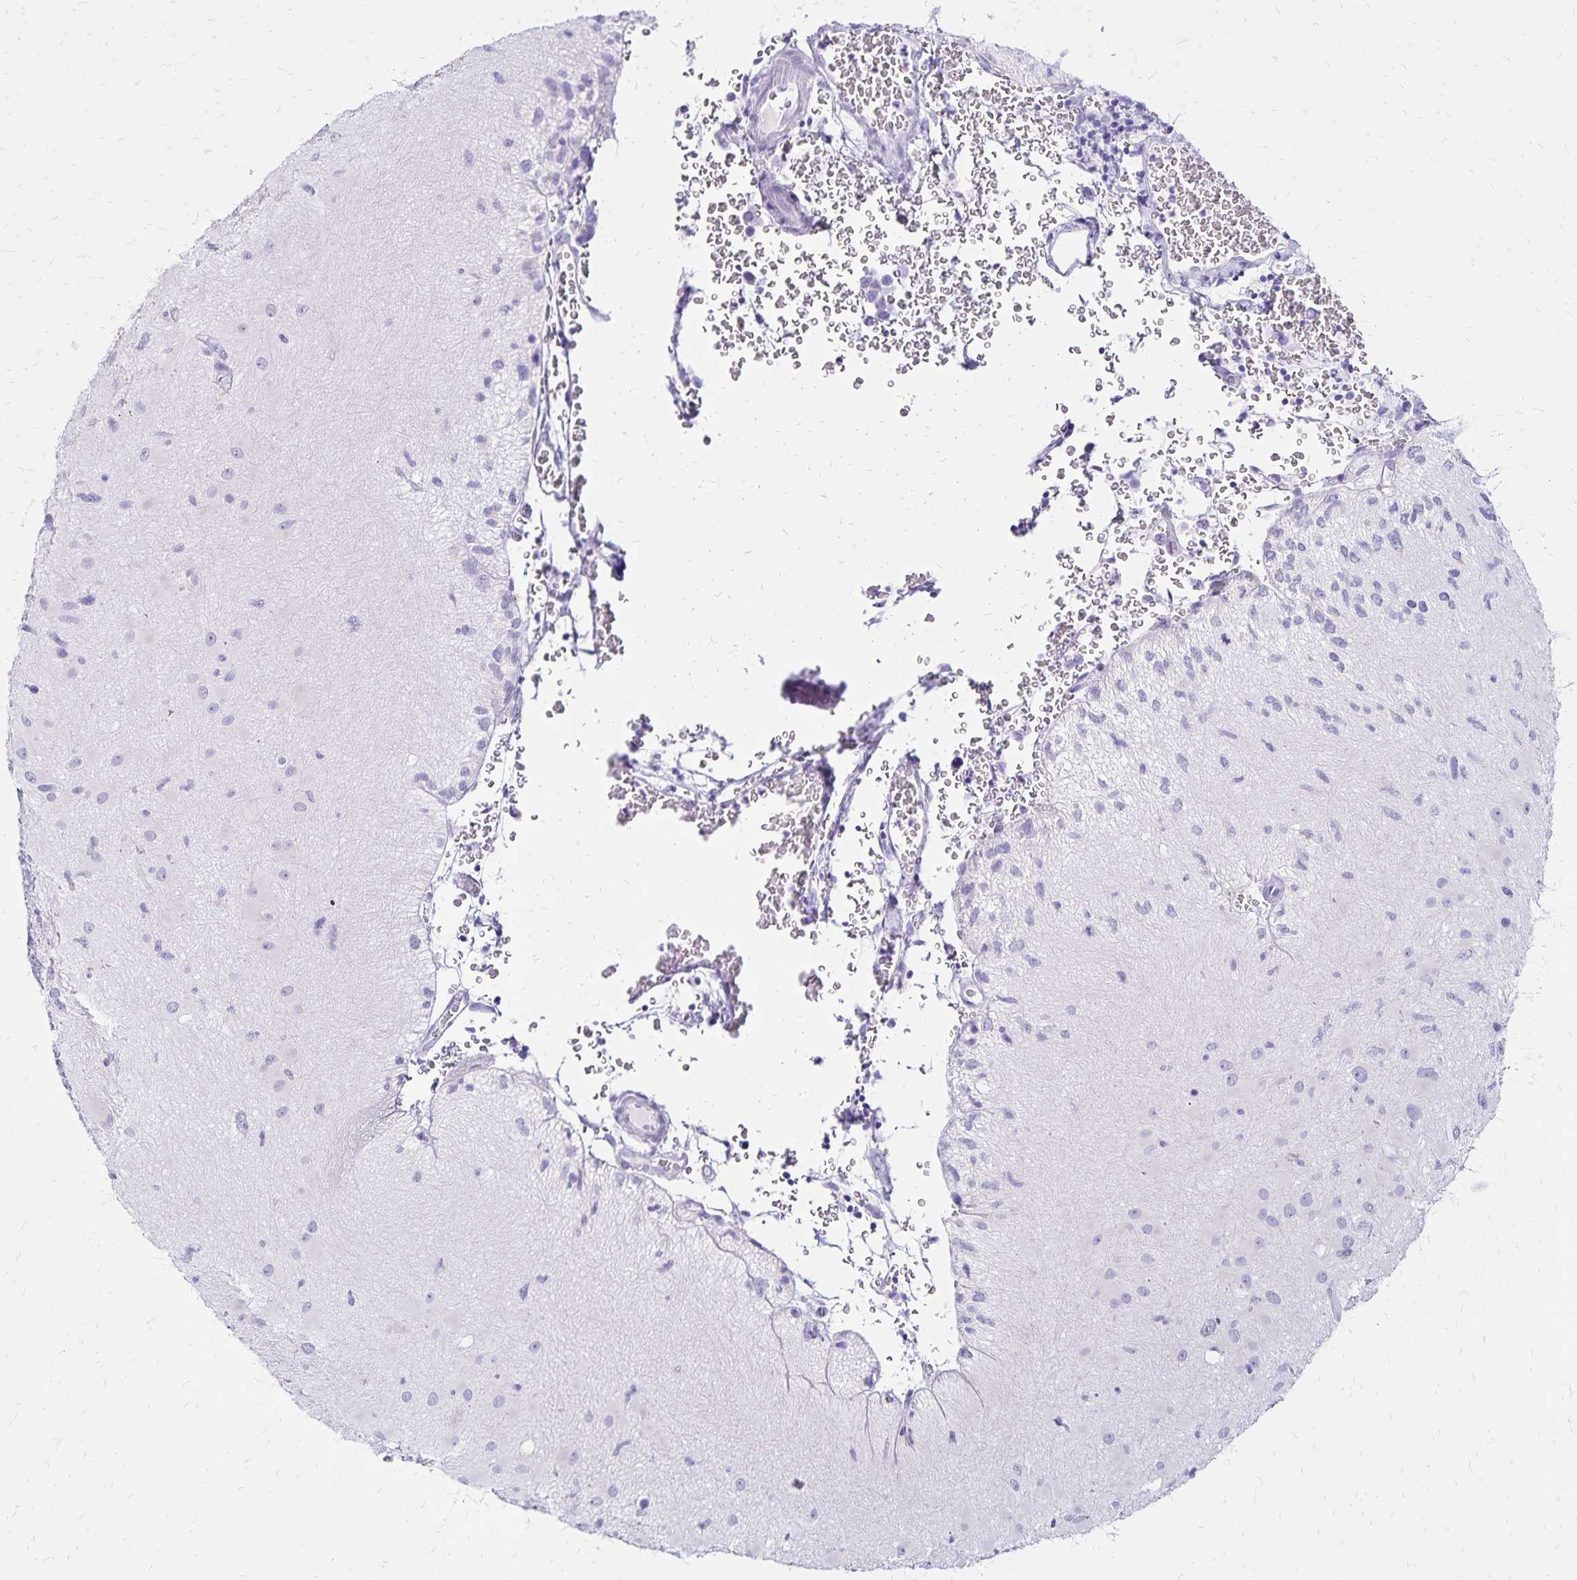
{"staining": {"intensity": "negative", "quantity": "none", "location": "none"}, "tissue": "glioma", "cell_type": "Tumor cells", "image_type": "cancer", "snomed": [{"axis": "morphology", "description": "Glioma, malignant, High grade"}, {"axis": "topography", "description": "Brain"}], "caption": "This is an IHC image of malignant glioma (high-grade). There is no staining in tumor cells.", "gene": "LIN28B", "patient": {"sex": "male", "age": 39}}